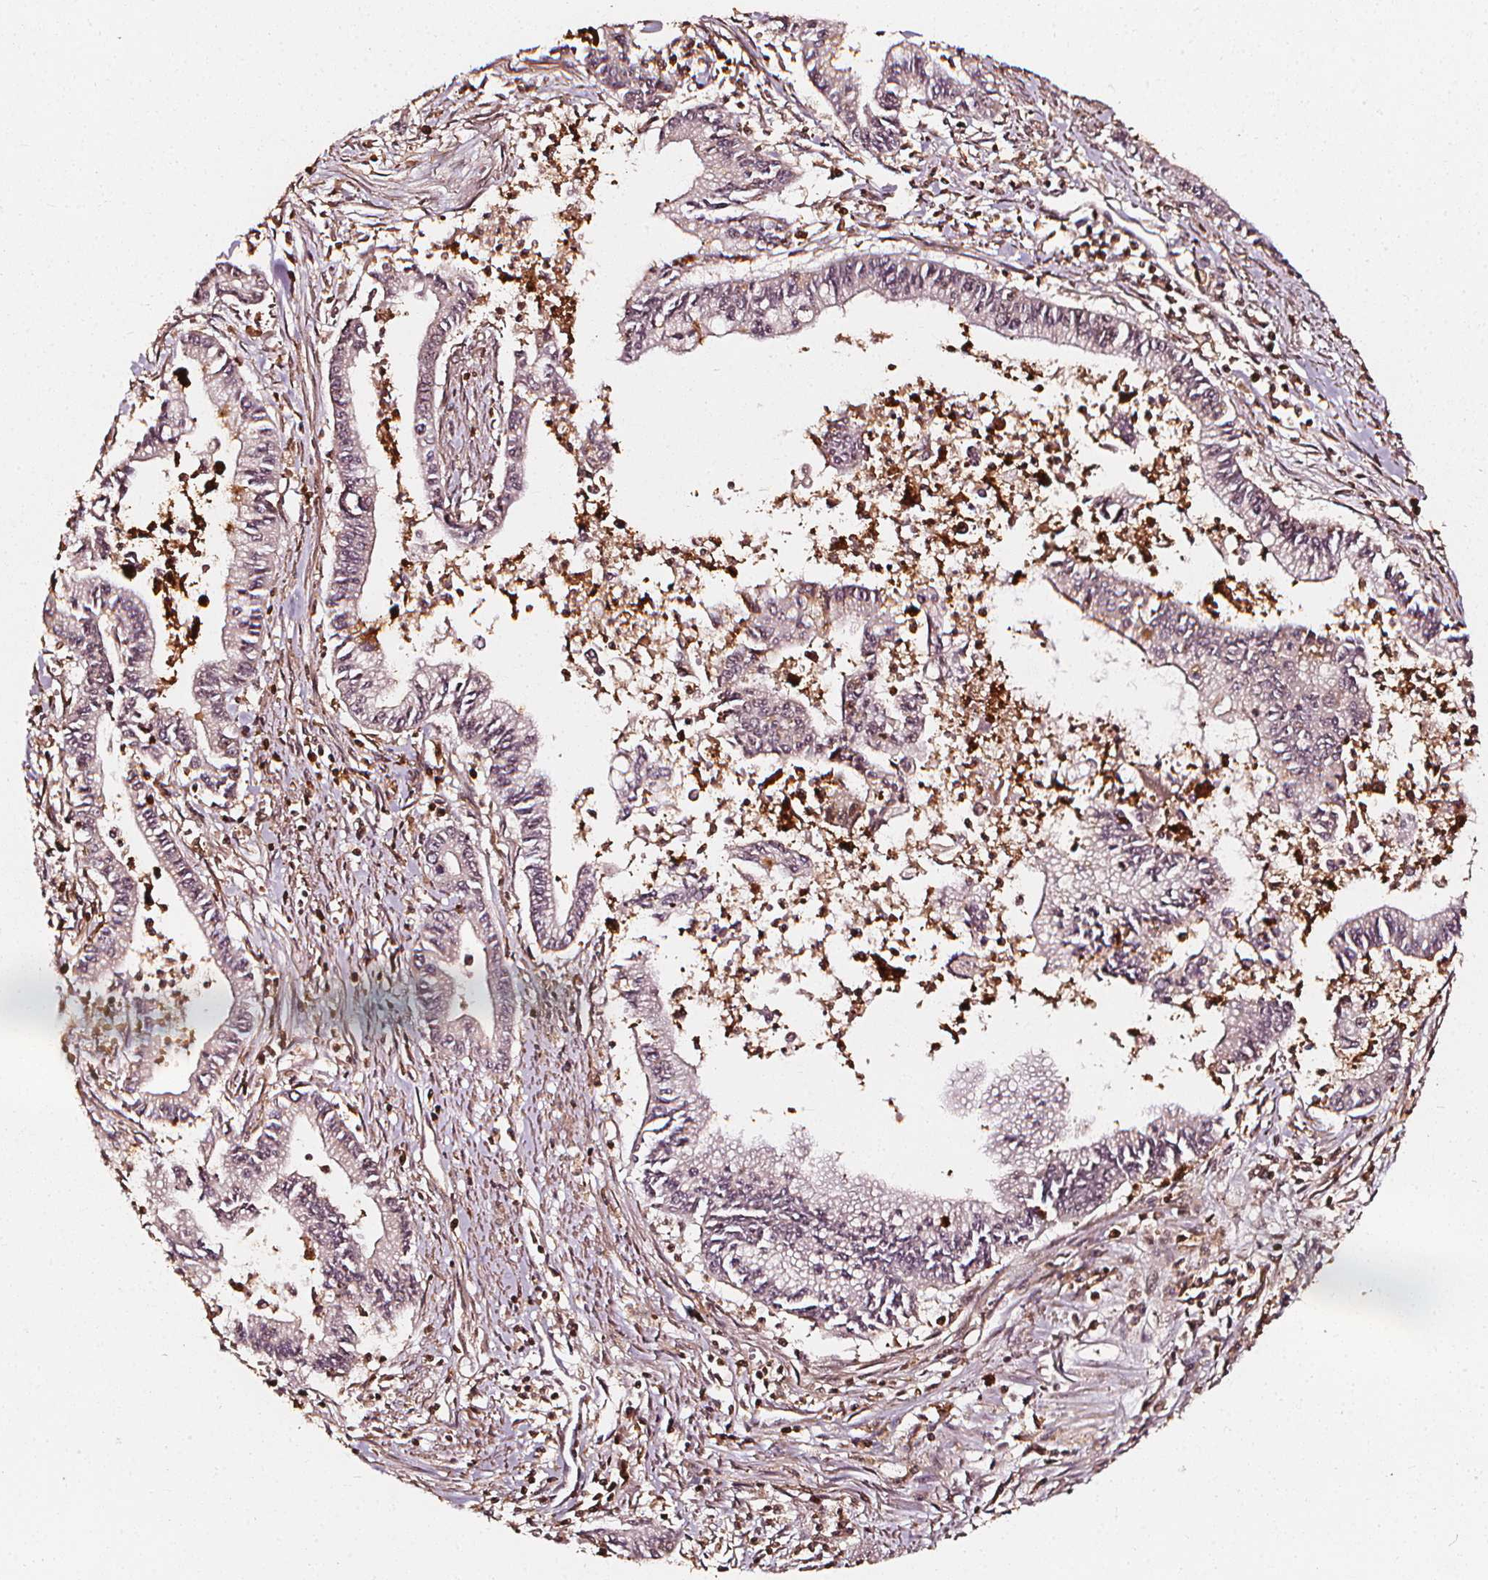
{"staining": {"intensity": "negative", "quantity": "none", "location": "none"}, "tissue": "pancreatic cancer", "cell_type": "Tumor cells", "image_type": "cancer", "snomed": [{"axis": "morphology", "description": "Adenocarcinoma, NOS"}, {"axis": "topography", "description": "Pancreas"}], "caption": "IHC histopathology image of neoplastic tissue: human pancreatic cancer (adenocarcinoma) stained with DAB shows no significant protein staining in tumor cells. (Stains: DAB (3,3'-diaminobenzidine) IHC with hematoxylin counter stain, Microscopy: brightfield microscopy at high magnification).", "gene": "EXOSC9", "patient": {"sex": "female", "age": 65}}